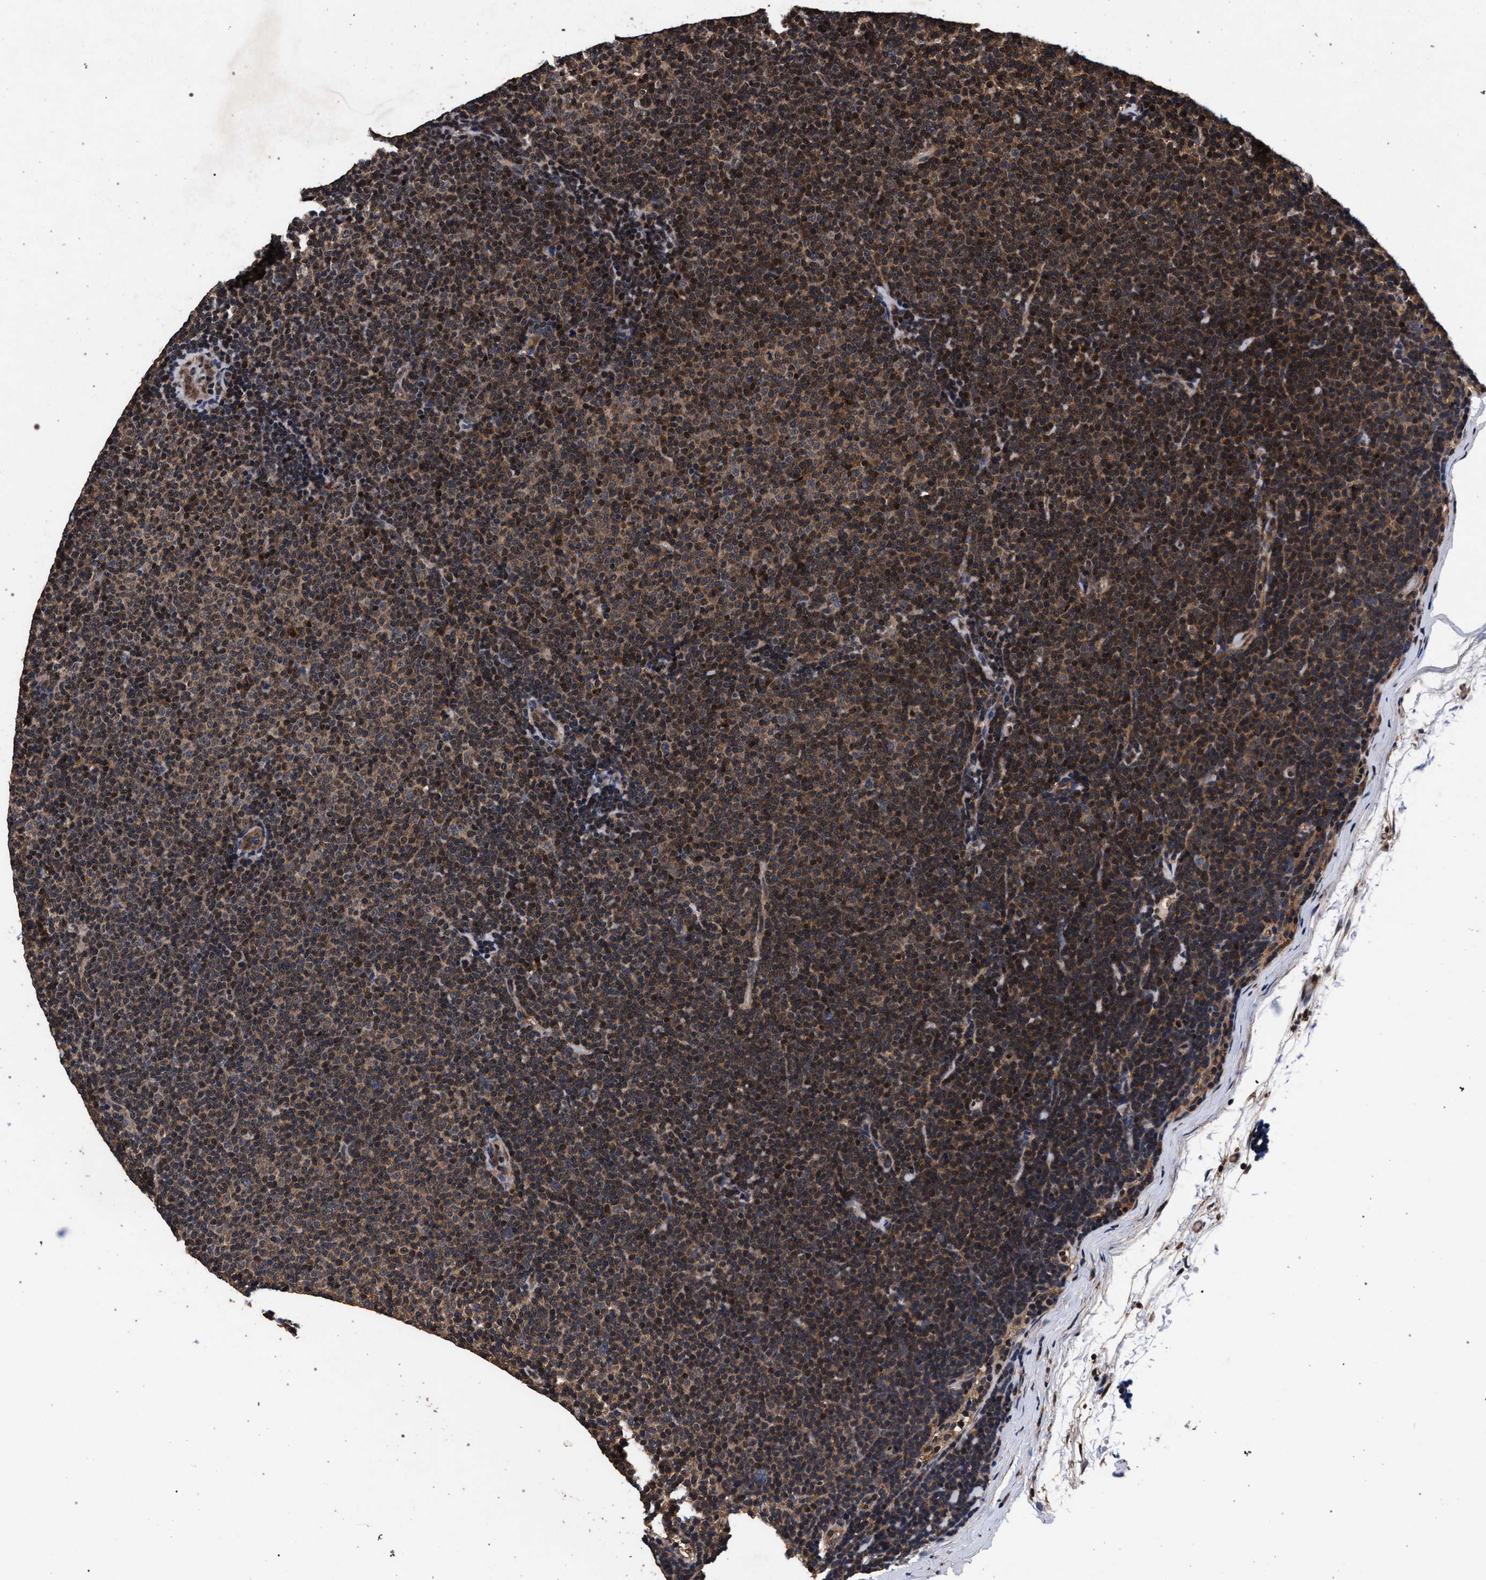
{"staining": {"intensity": "strong", "quantity": ">75%", "location": "cytoplasmic/membranous,nuclear"}, "tissue": "lymphoma", "cell_type": "Tumor cells", "image_type": "cancer", "snomed": [{"axis": "morphology", "description": "Malignant lymphoma, non-Hodgkin's type, Low grade"}, {"axis": "topography", "description": "Lymph node"}], "caption": "Malignant lymphoma, non-Hodgkin's type (low-grade) stained with a protein marker exhibits strong staining in tumor cells.", "gene": "ACOX1", "patient": {"sex": "female", "age": 53}}